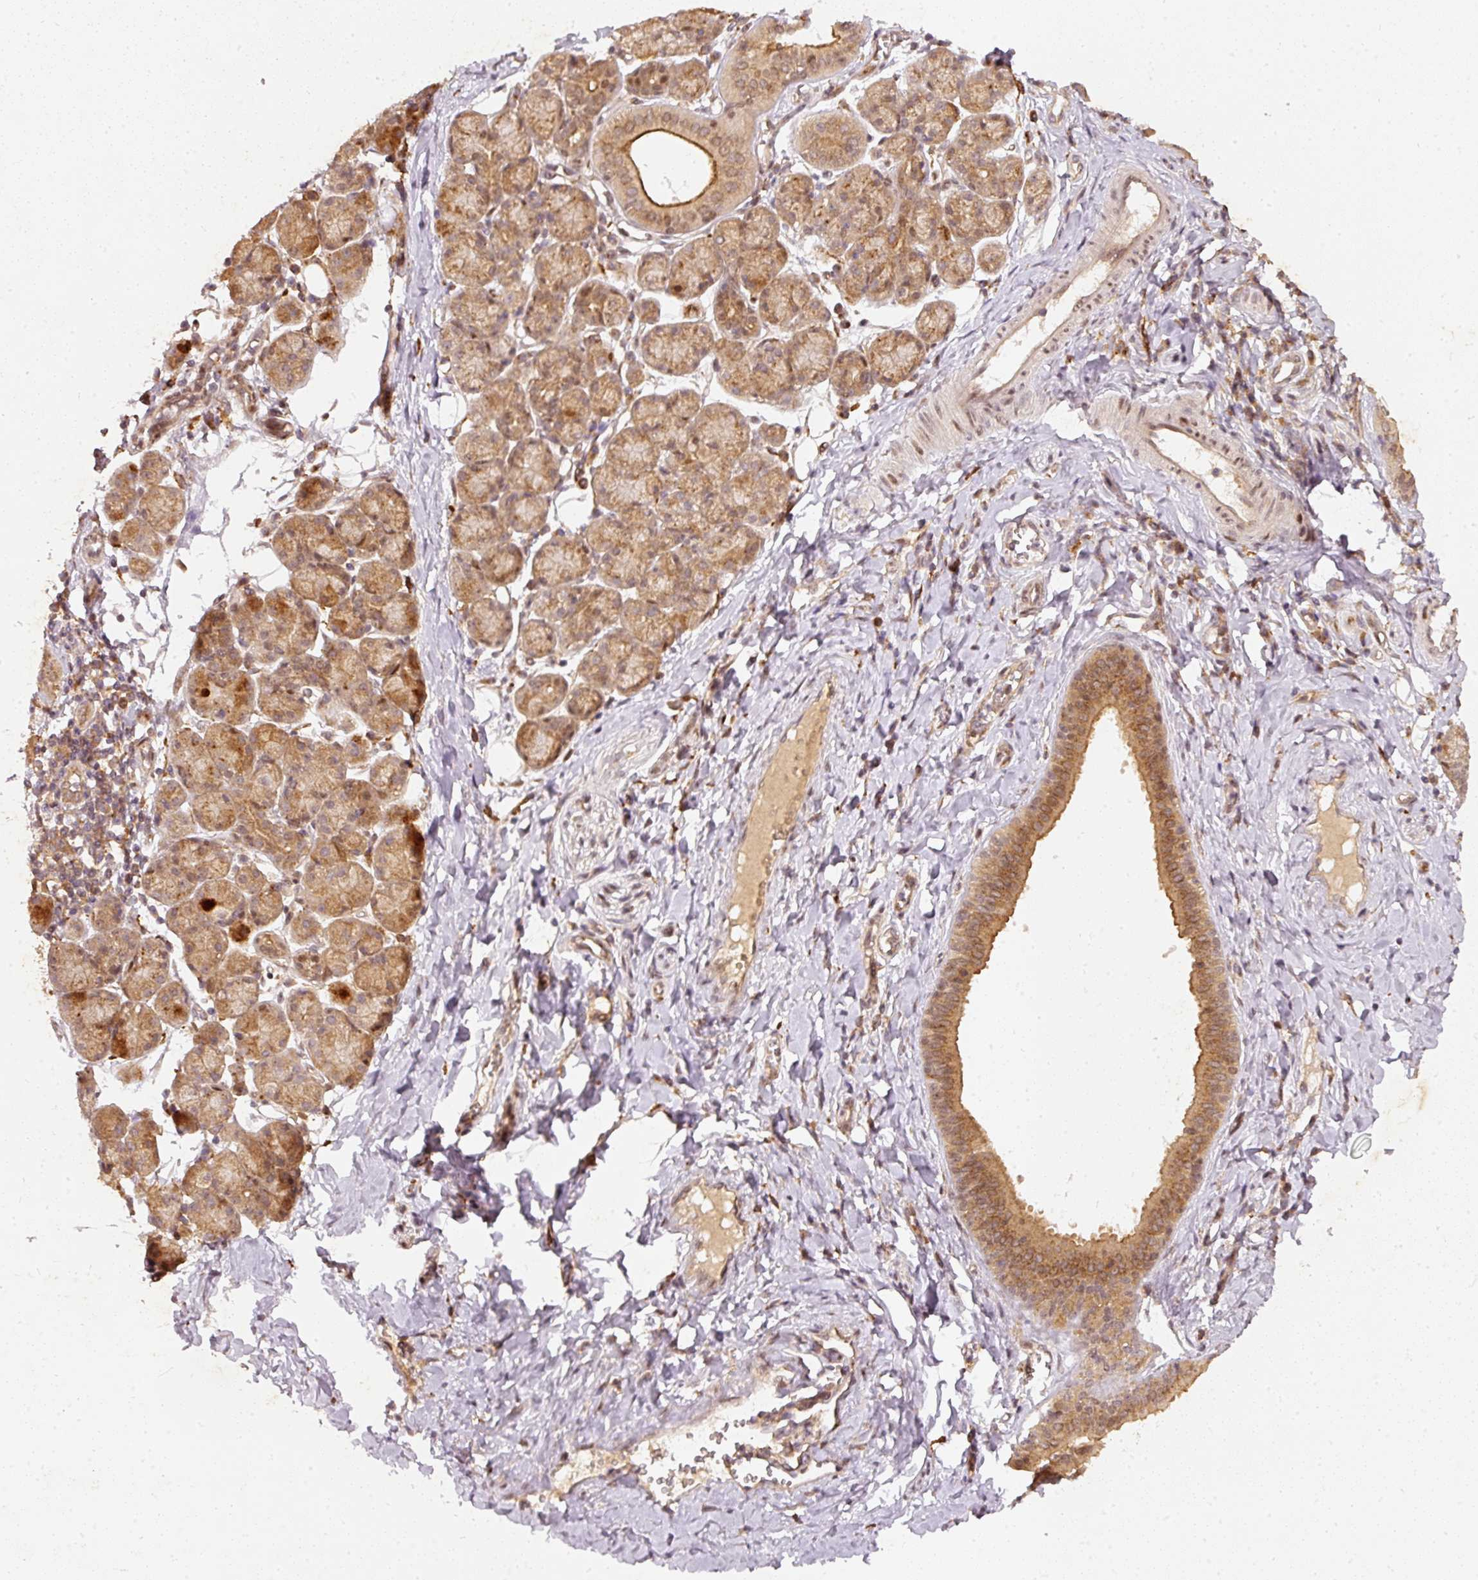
{"staining": {"intensity": "moderate", "quantity": "25%-75%", "location": "cytoplasmic/membranous,nuclear"}, "tissue": "salivary gland", "cell_type": "Glandular cells", "image_type": "normal", "snomed": [{"axis": "morphology", "description": "Normal tissue, NOS"}, {"axis": "morphology", "description": "Inflammation, NOS"}, {"axis": "topography", "description": "Lymph node"}, {"axis": "topography", "description": "Salivary gland"}], "caption": "Moderate cytoplasmic/membranous,nuclear staining for a protein is appreciated in approximately 25%-75% of glandular cells of normal salivary gland using immunohistochemistry (IHC).", "gene": "ZNF580", "patient": {"sex": "male", "age": 3}}